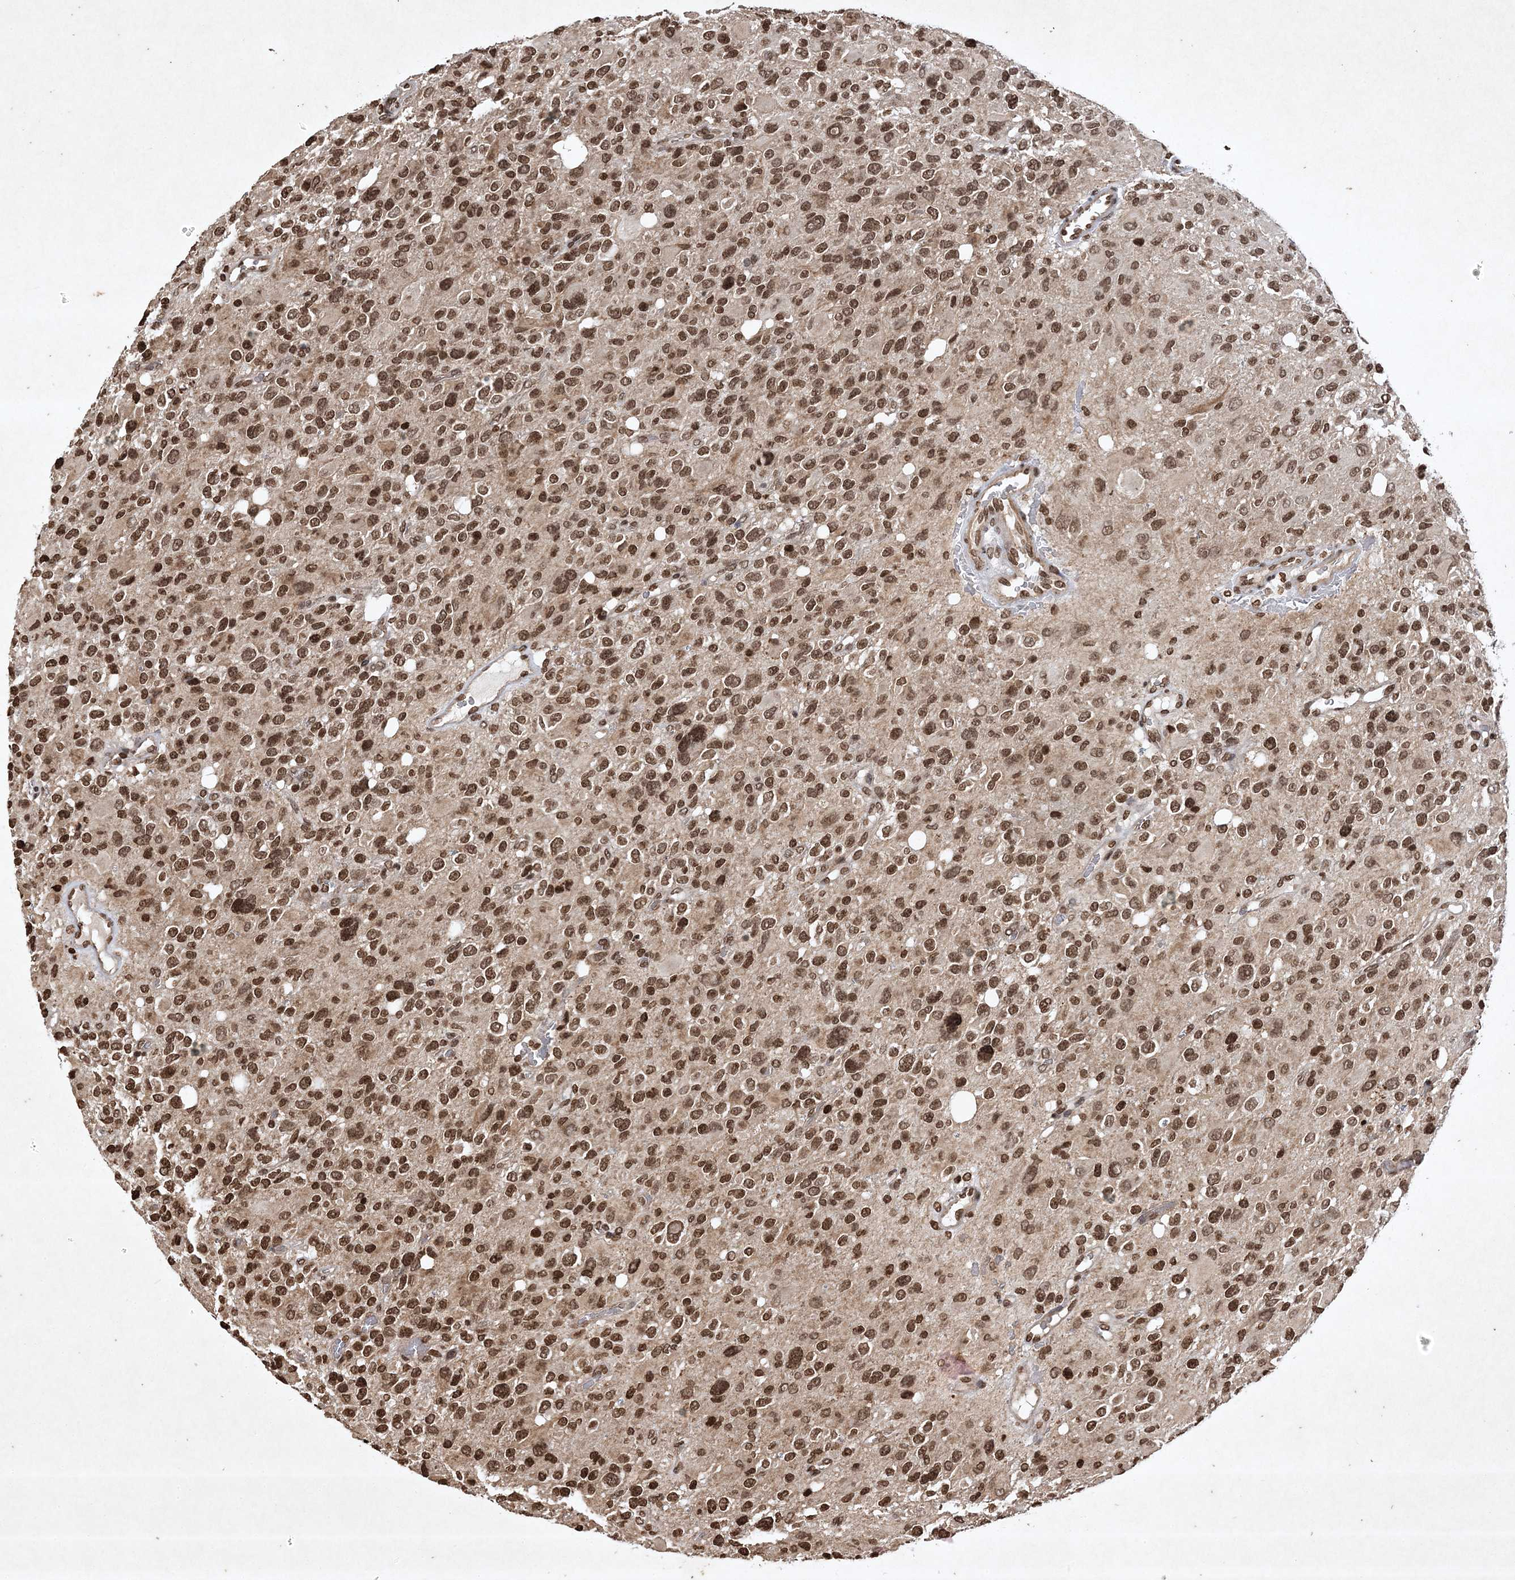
{"staining": {"intensity": "moderate", "quantity": ">75%", "location": "nuclear"}, "tissue": "glioma", "cell_type": "Tumor cells", "image_type": "cancer", "snomed": [{"axis": "morphology", "description": "Glioma, malignant, High grade"}, {"axis": "topography", "description": "Brain"}], "caption": "Immunohistochemistry image of glioma stained for a protein (brown), which shows medium levels of moderate nuclear expression in approximately >75% of tumor cells.", "gene": "NEDD9", "patient": {"sex": "male", "age": 48}}